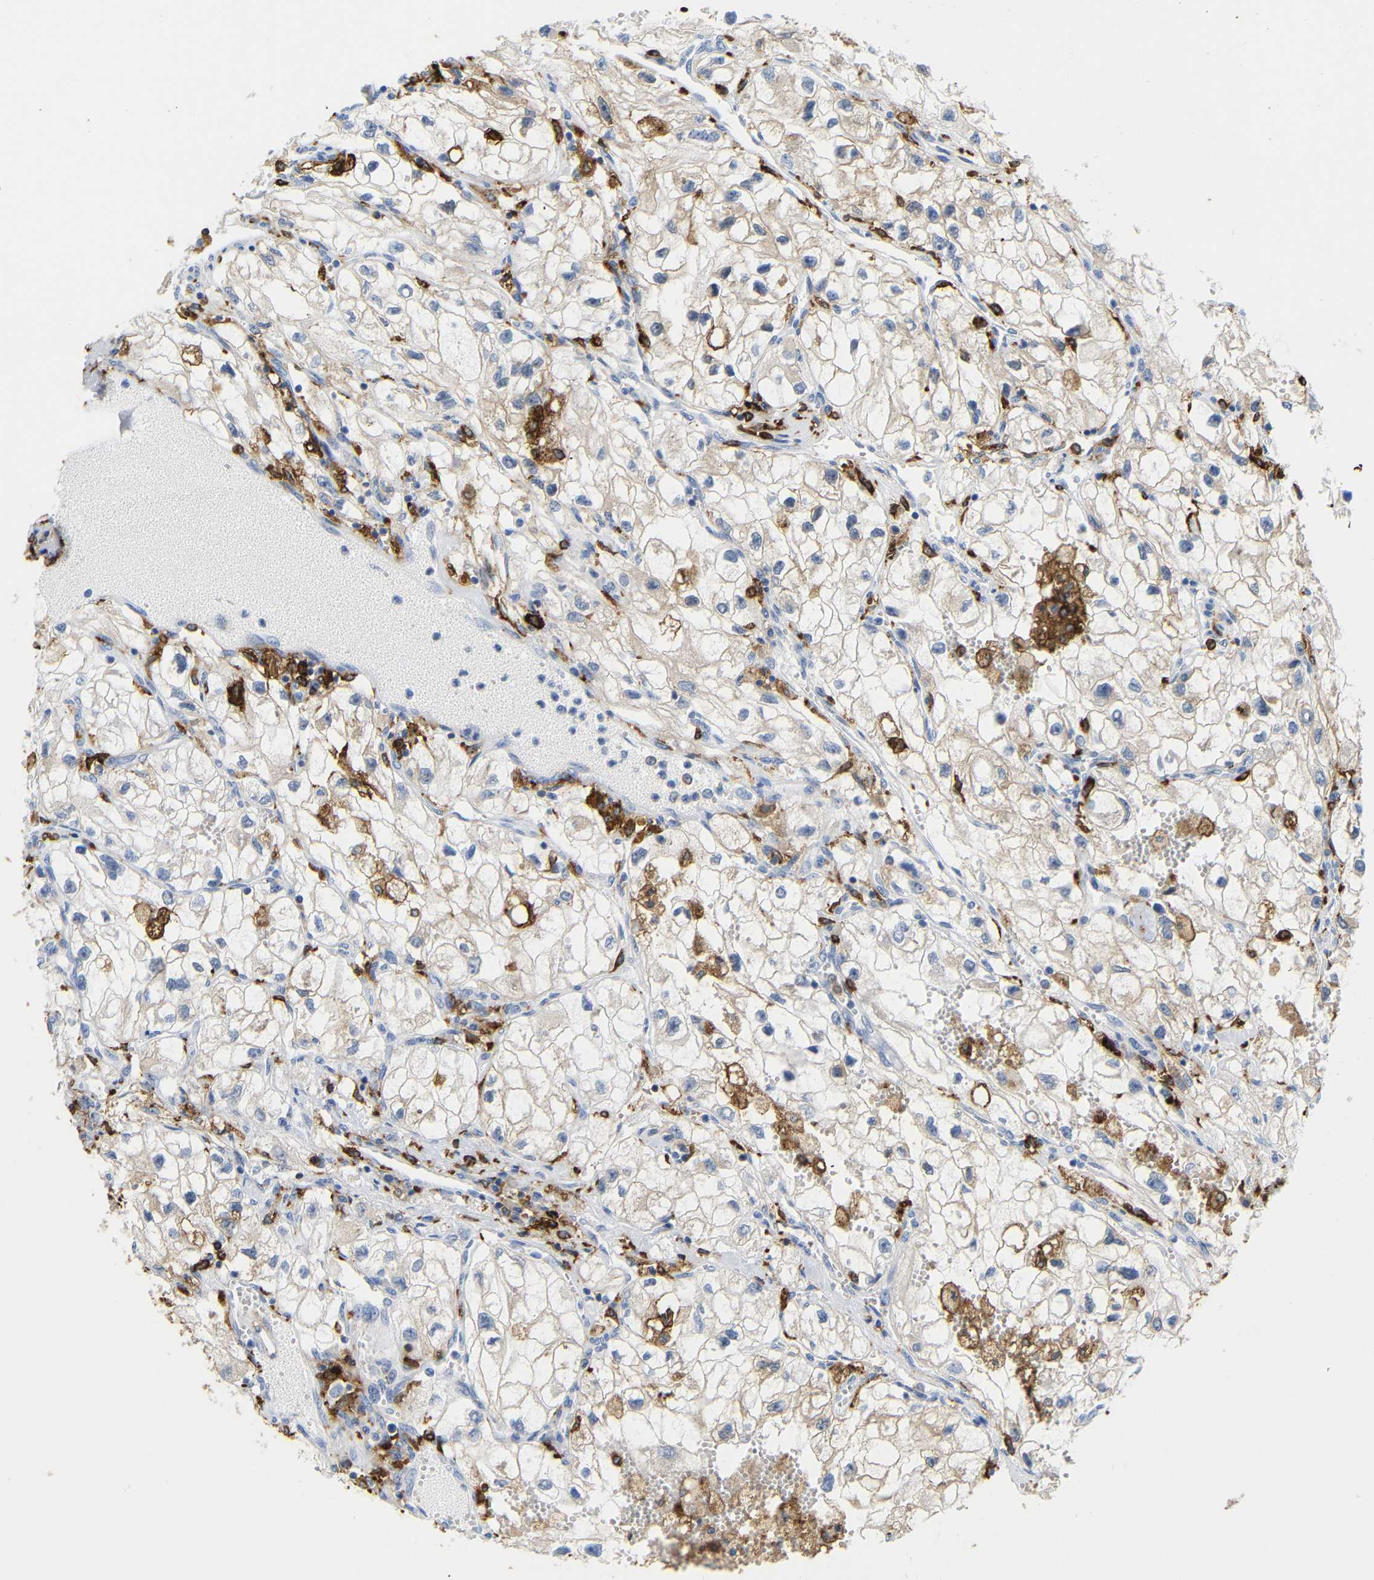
{"staining": {"intensity": "weak", "quantity": ">75%", "location": "cytoplasmic/membranous"}, "tissue": "renal cancer", "cell_type": "Tumor cells", "image_type": "cancer", "snomed": [{"axis": "morphology", "description": "Adenocarcinoma, NOS"}, {"axis": "topography", "description": "Kidney"}], "caption": "A micrograph showing weak cytoplasmic/membranous staining in approximately >75% of tumor cells in renal adenocarcinoma, as visualized by brown immunohistochemical staining.", "gene": "HLA-DQB1", "patient": {"sex": "female", "age": 70}}